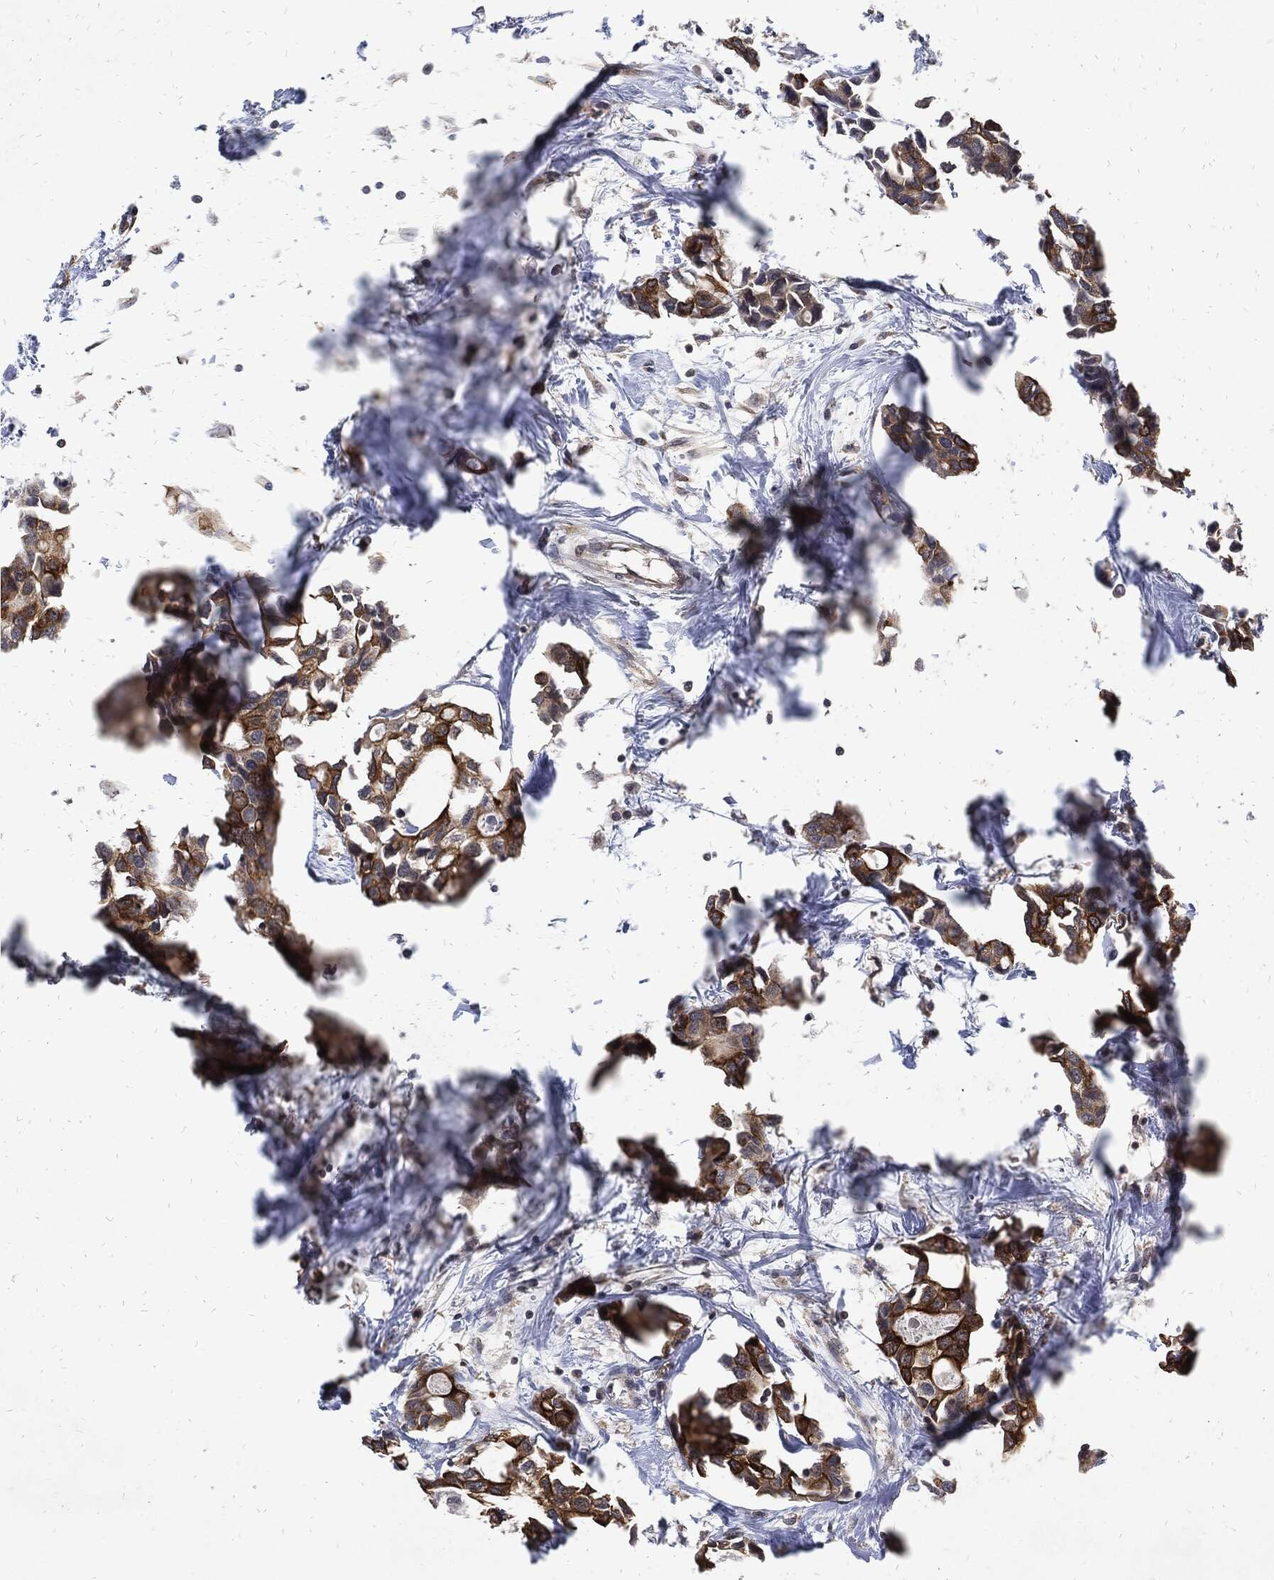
{"staining": {"intensity": "strong", "quantity": ">75%", "location": "cytoplasmic/membranous"}, "tissue": "breast cancer", "cell_type": "Tumor cells", "image_type": "cancer", "snomed": [{"axis": "morphology", "description": "Duct carcinoma"}, {"axis": "topography", "description": "Breast"}], "caption": "Protein expression analysis of human breast cancer reveals strong cytoplasmic/membranous expression in about >75% of tumor cells. The staining was performed using DAB (3,3'-diaminobenzidine), with brown indicating positive protein expression. Nuclei are stained blue with hematoxylin.", "gene": "DCTN1", "patient": {"sex": "female", "age": 83}}